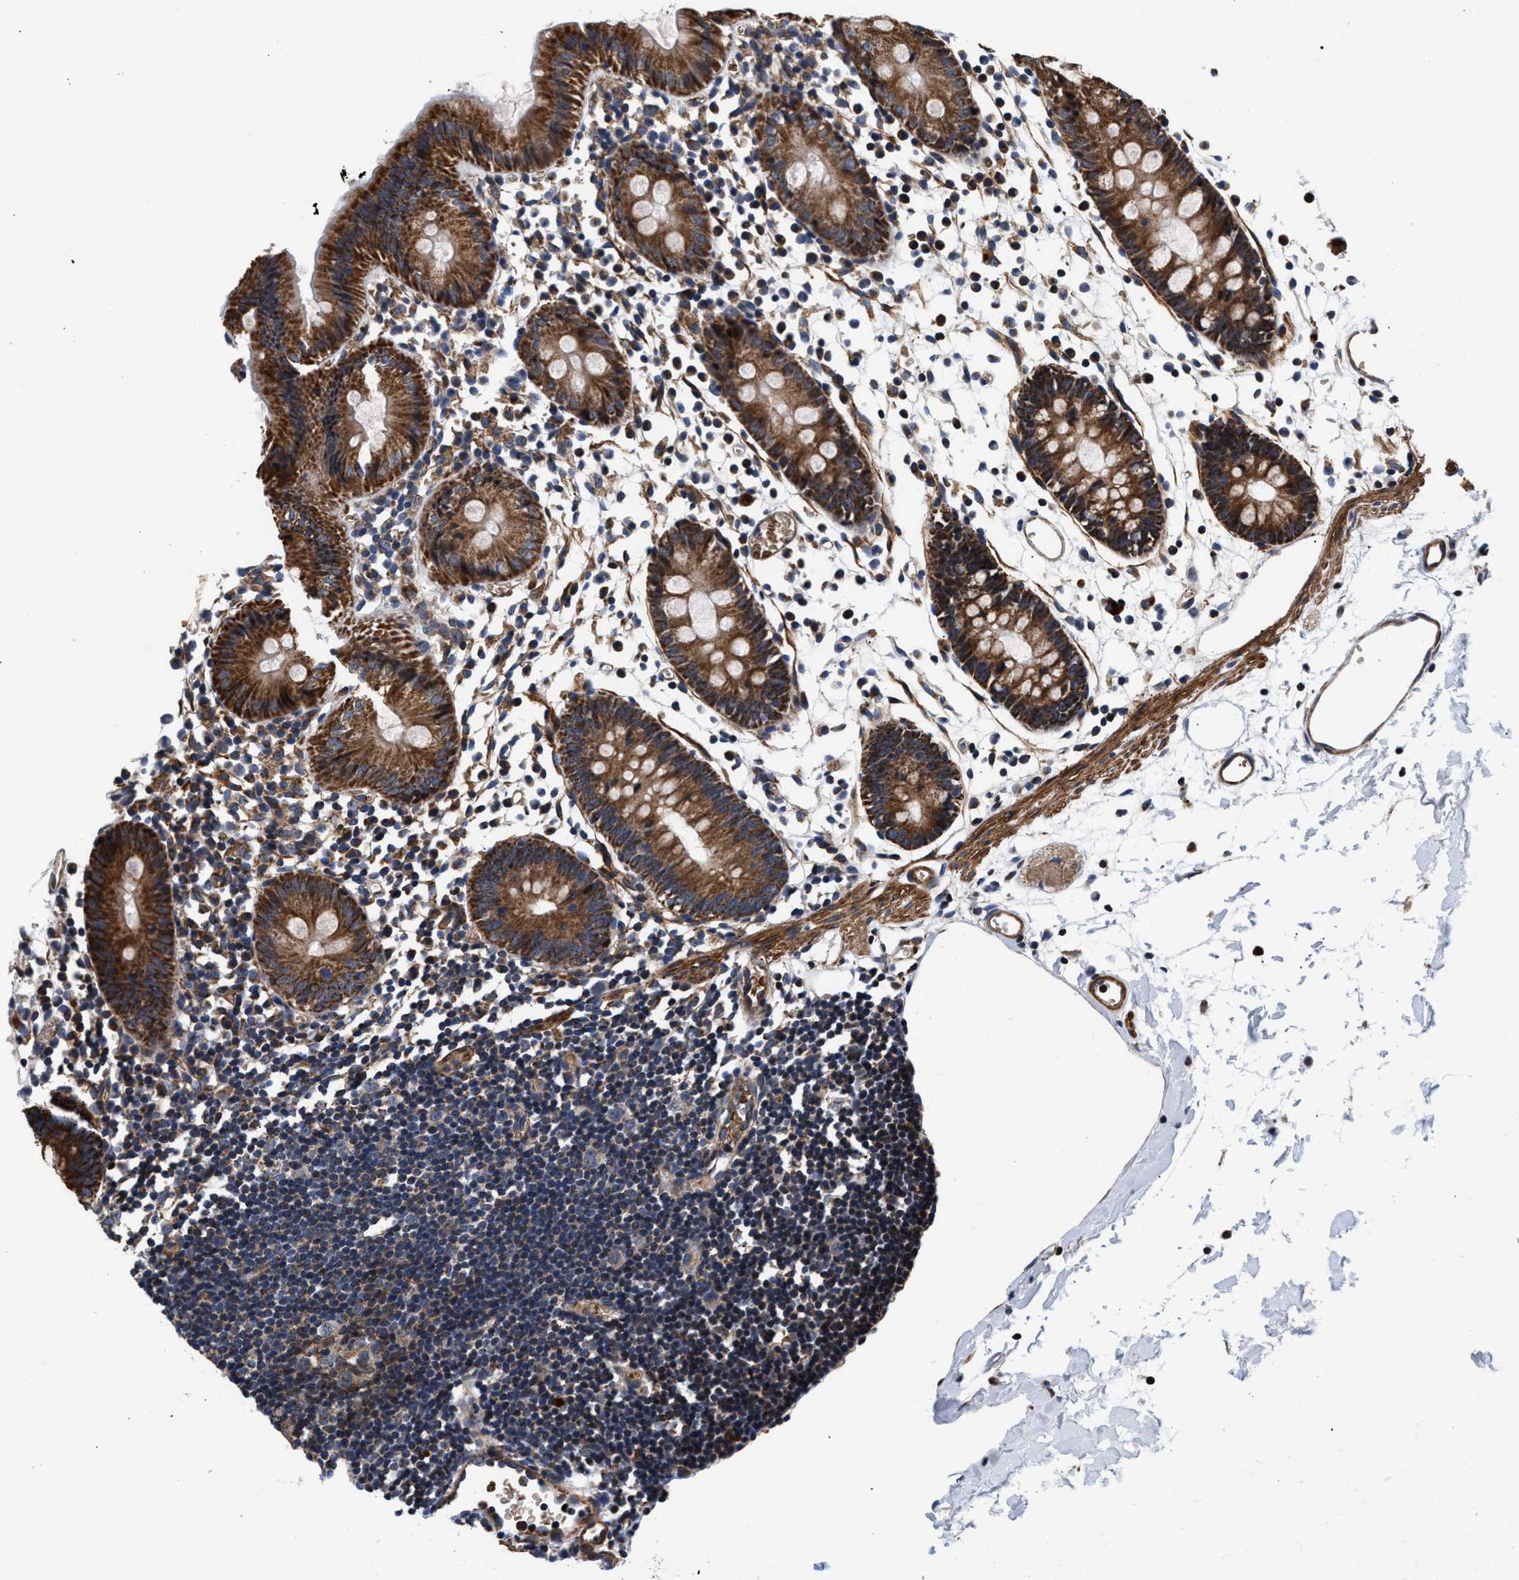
{"staining": {"intensity": "moderate", "quantity": ">75%", "location": "cytoplasmic/membranous"}, "tissue": "colon", "cell_type": "Endothelial cells", "image_type": "normal", "snomed": [{"axis": "morphology", "description": "Normal tissue, NOS"}, {"axis": "topography", "description": "Colon"}], "caption": "Immunohistochemical staining of unremarkable colon reveals >75% levels of moderate cytoplasmic/membranous protein expression in approximately >75% of endothelial cells. (DAB = brown stain, brightfield microscopy at high magnification).", "gene": "SGK1", "patient": {"sex": "male", "age": 14}}